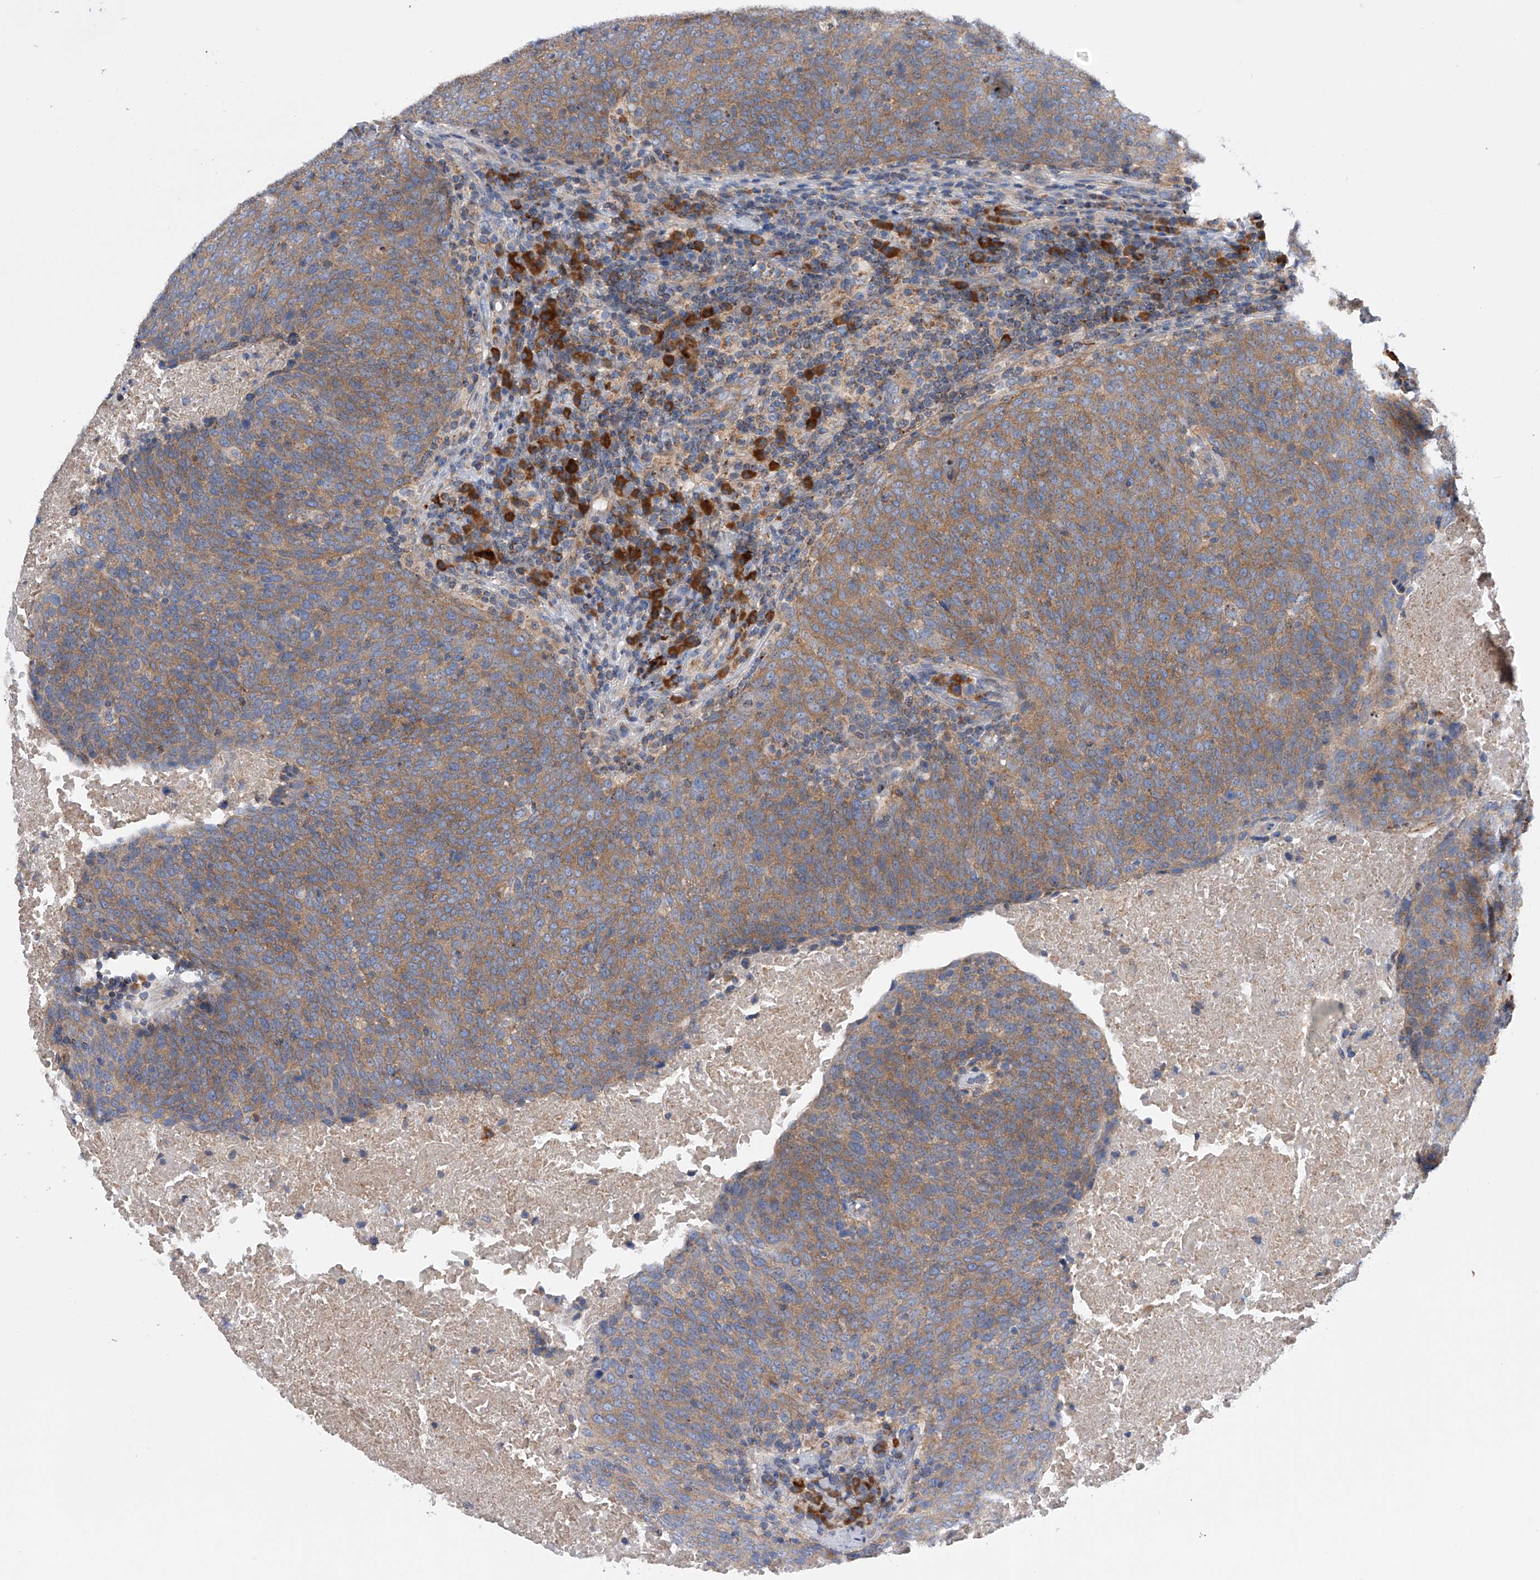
{"staining": {"intensity": "moderate", "quantity": ">75%", "location": "cytoplasmic/membranous"}, "tissue": "head and neck cancer", "cell_type": "Tumor cells", "image_type": "cancer", "snomed": [{"axis": "morphology", "description": "Squamous cell carcinoma, NOS"}, {"axis": "morphology", "description": "Squamous cell carcinoma, metastatic, NOS"}, {"axis": "topography", "description": "Lymph node"}, {"axis": "topography", "description": "Head-Neck"}], "caption": "Moderate cytoplasmic/membranous staining is identified in approximately >75% of tumor cells in head and neck cancer. The staining was performed using DAB (3,3'-diaminobenzidine), with brown indicating positive protein expression. Nuclei are stained blue with hematoxylin.", "gene": "MLYCD", "patient": {"sex": "male", "age": 62}}